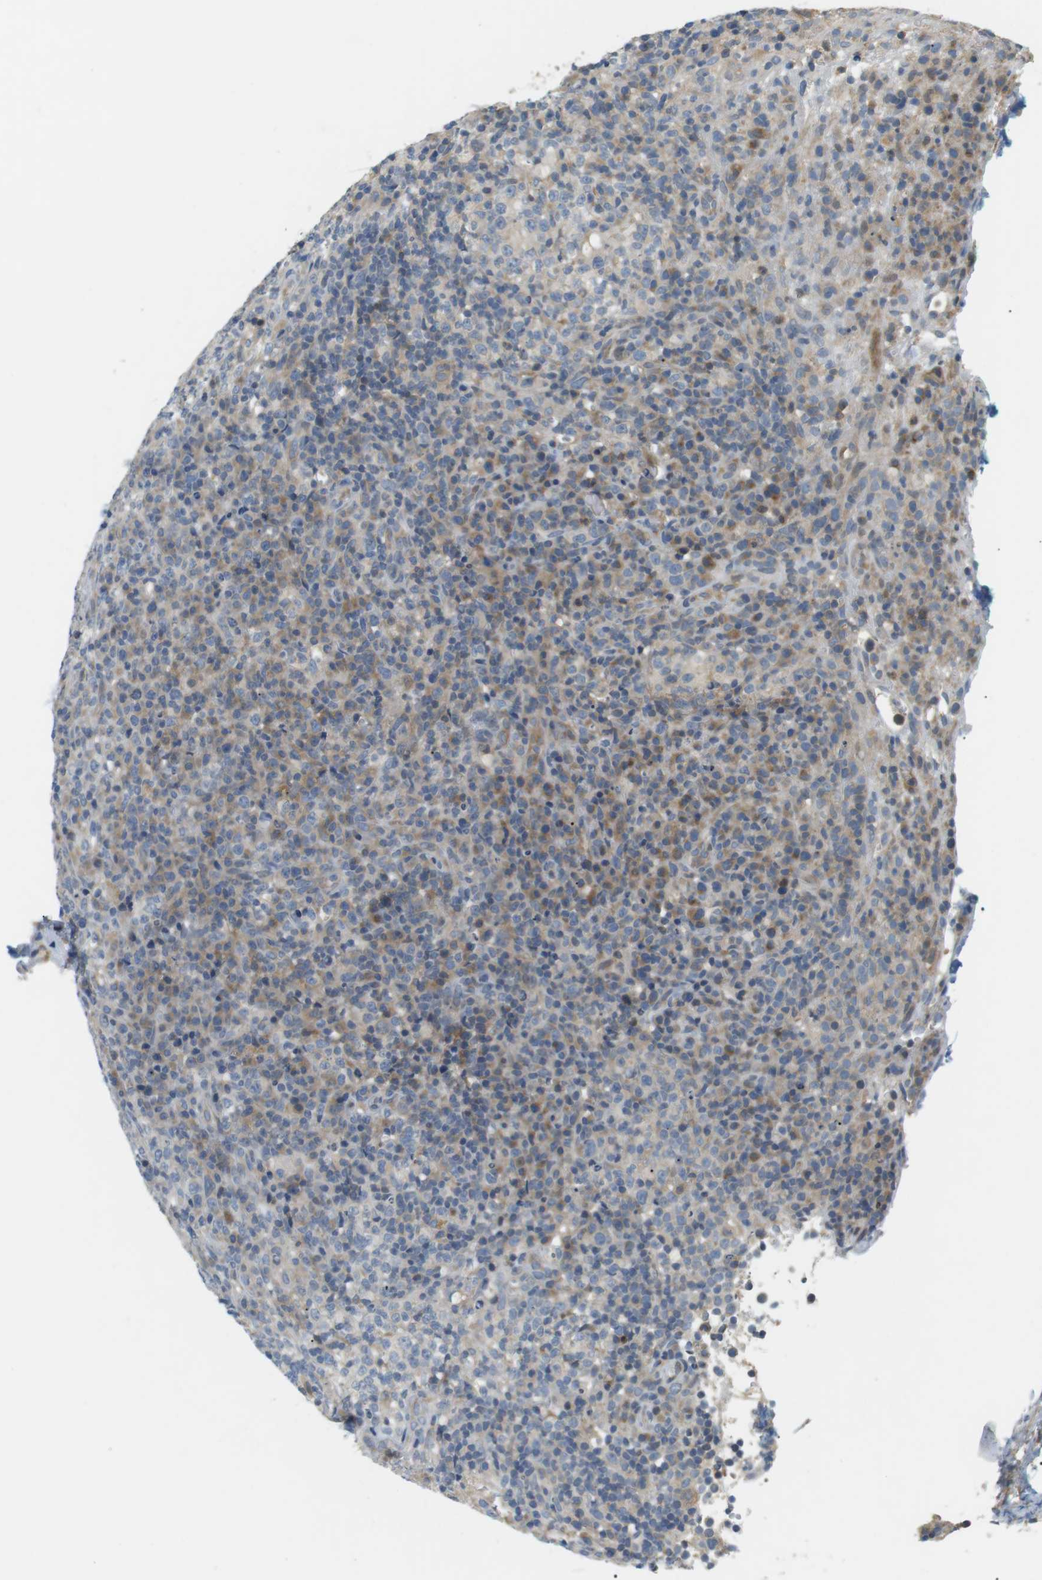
{"staining": {"intensity": "weak", "quantity": "25%-75%", "location": "cytoplasmic/membranous"}, "tissue": "lymphoma", "cell_type": "Tumor cells", "image_type": "cancer", "snomed": [{"axis": "morphology", "description": "Malignant lymphoma, non-Hodgkin's type, High grade"}, {"axis": "topography", "description": "Lymph node"}], "caption": "Immunohistochemical staining of lymphoma exhibits low levels of weak cytoplasmic/membranous protein staining in approximately 25%-75% of tumor cells.", "gene": "P2RY1", "patient": {"sex": "female", "age": 76}}